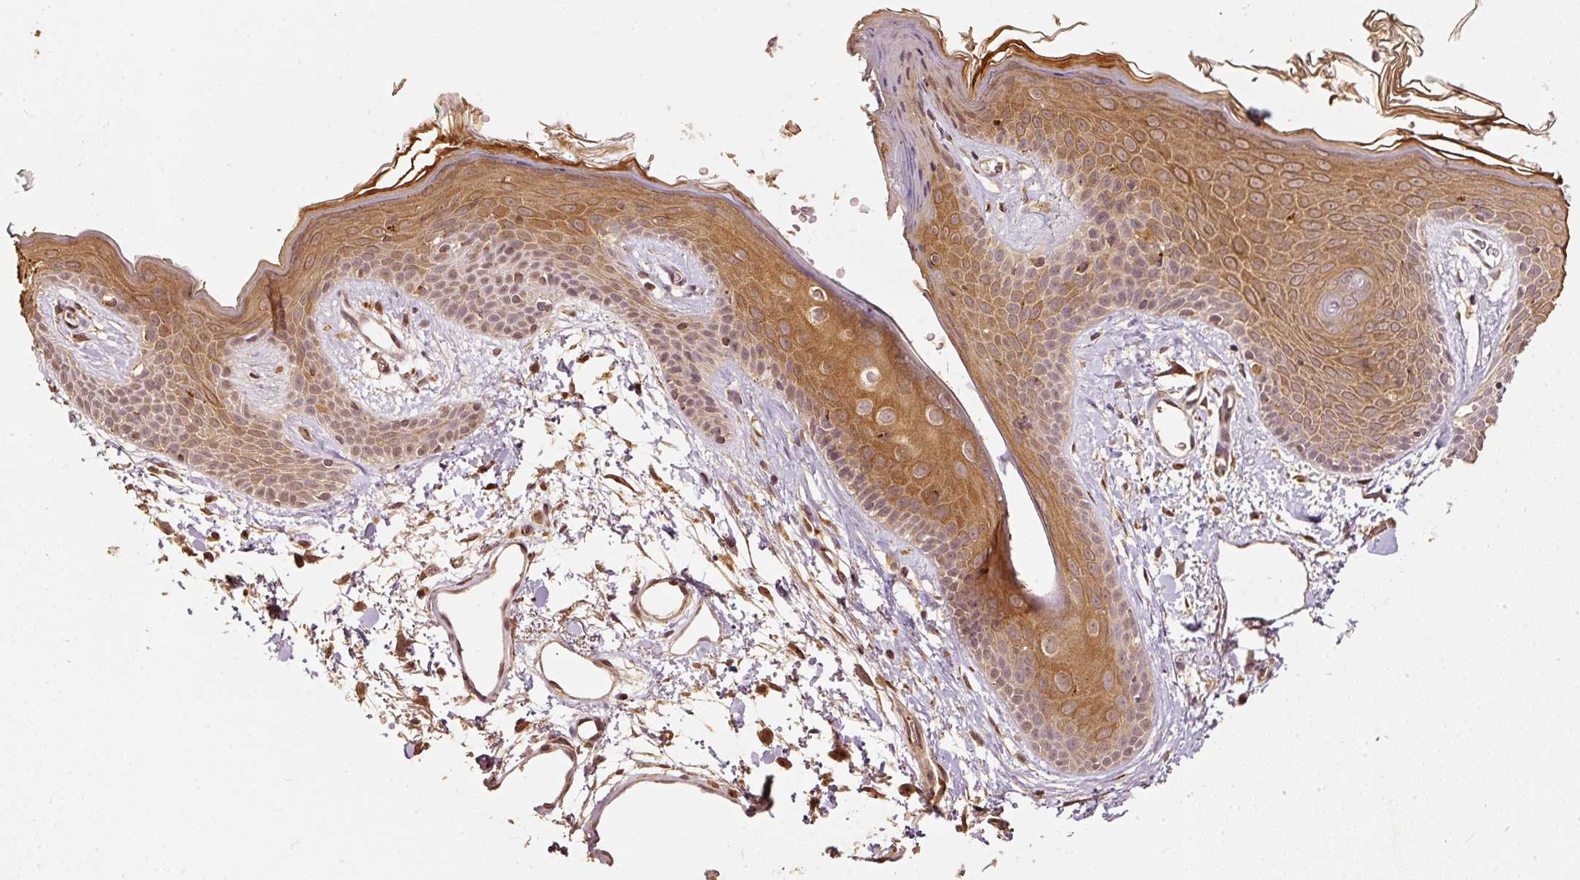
{"staining": {"intensity": "moderate", "quantity": ">75%", "location": "cytoplasmic/membranous"}, "tissue": "skin", "cell_type": "Fibroblasts", "image_type": "normal", "snomed": [{"axis": "morphology", "description": "Normal tissue, NOS"}, {"axis": "topography", "description": "Skin"}], "caption": "A high-resolution photomicrograph shows immunohistochemistry staining of benign skin, which displays moderate cytoplasmic/membranous expression in approximately >75% of fibroblasts. The staining is performed using DAB (3,3'-diaminobenzidine) brown chromogen to label protein expression. The nuclei are counter-stained blue using hematoxylin.", "gene": "FUT8", "patient": {"sex": "male", "age": 79}}